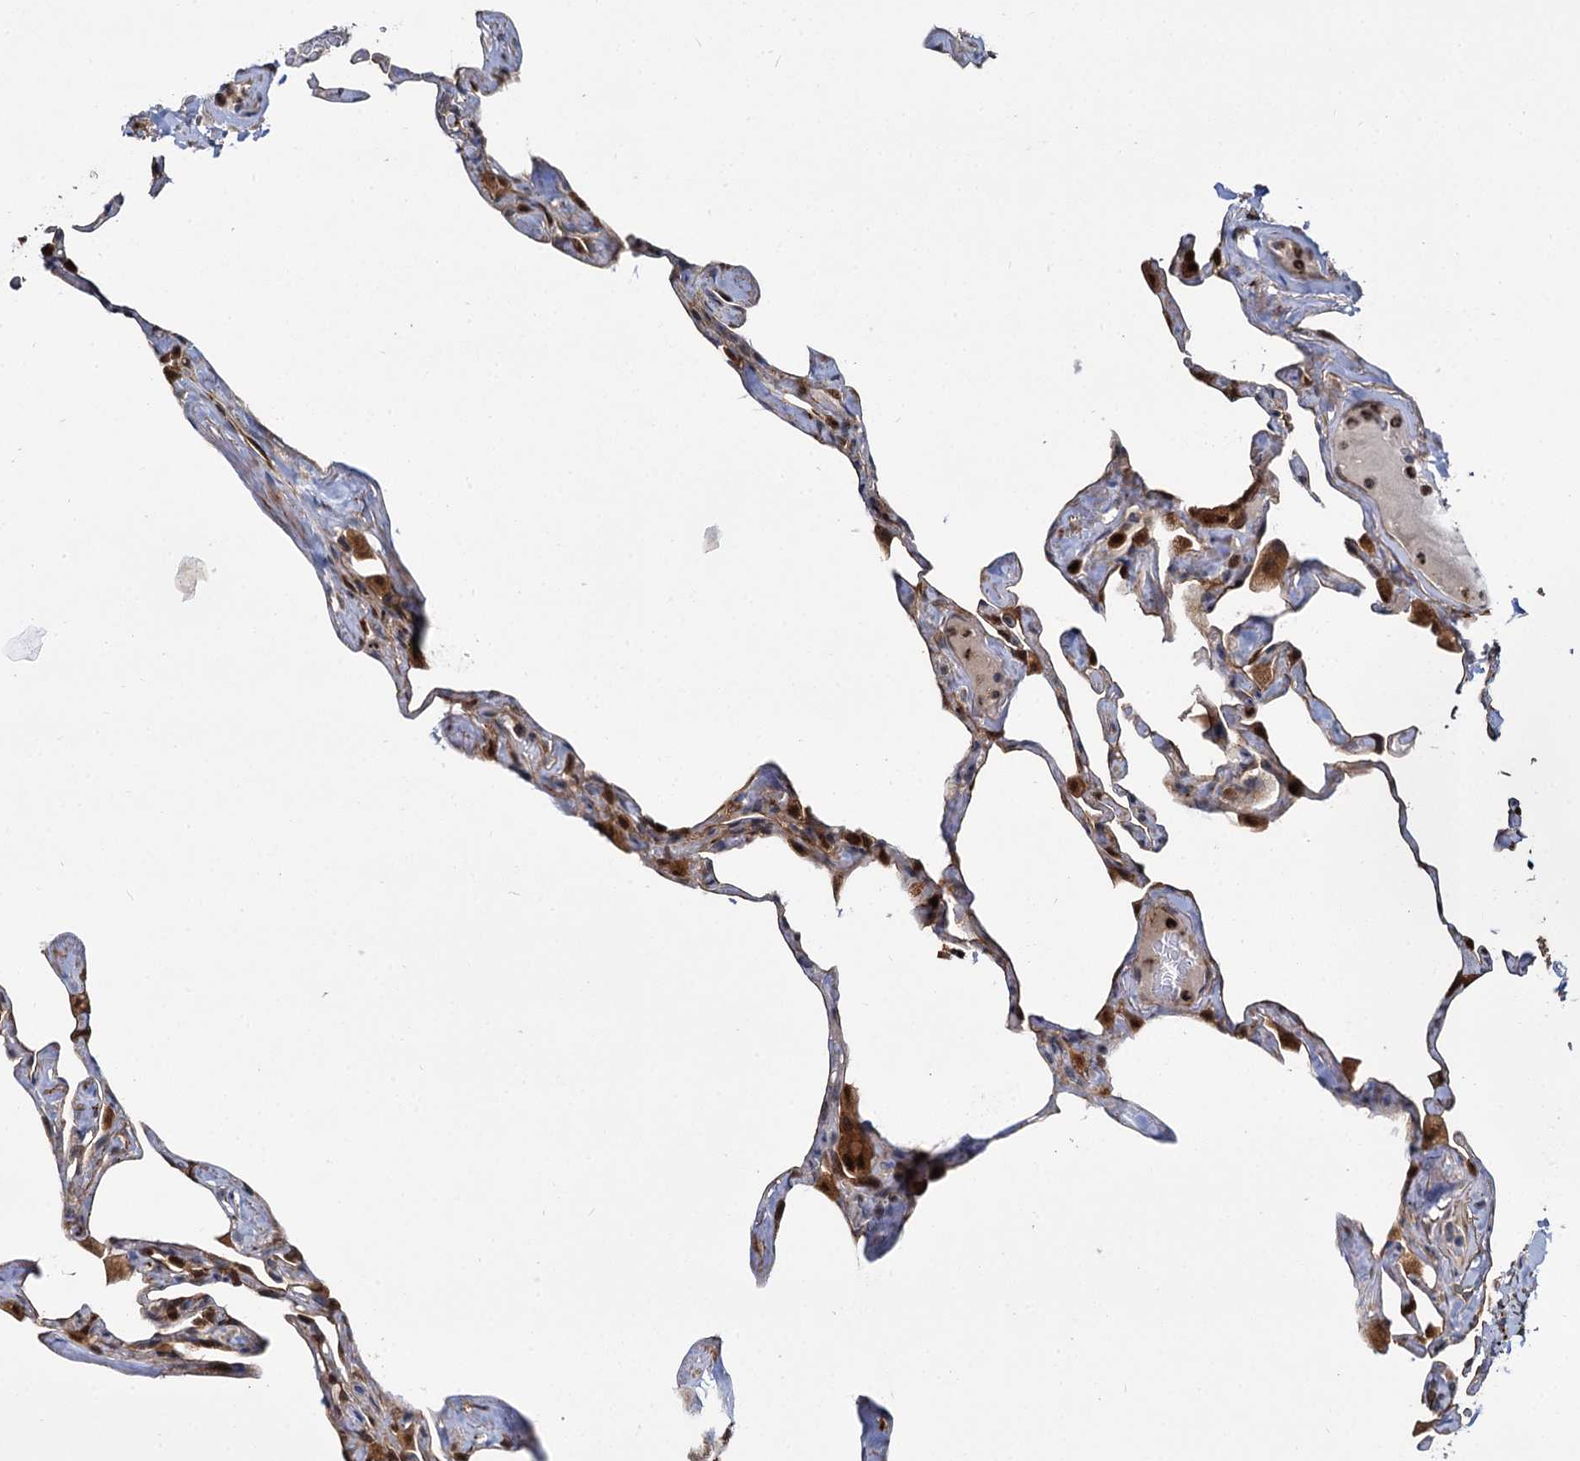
{"staining": {"intensity": "moderate", "quantity": "25%-75%", "location": "cytoplasmic/membranous,nuclear"}, "tissue": "lung", "cell_type": "Alveolar cells", "image_type": "normal", "snomed": [{"axis": "morphology", "description": "Normal tissue, NOS"}, {"axis": "topography", "description": "Lung"}], "caption": "Lung stained with a brown dye reveals moderate cytoplasmic/membranous,nuclear positive positivity in about 25%-75% of alveolar cells.", "gene": "GAL3ST4", "patient": {"sex": "male", "age": 65}}